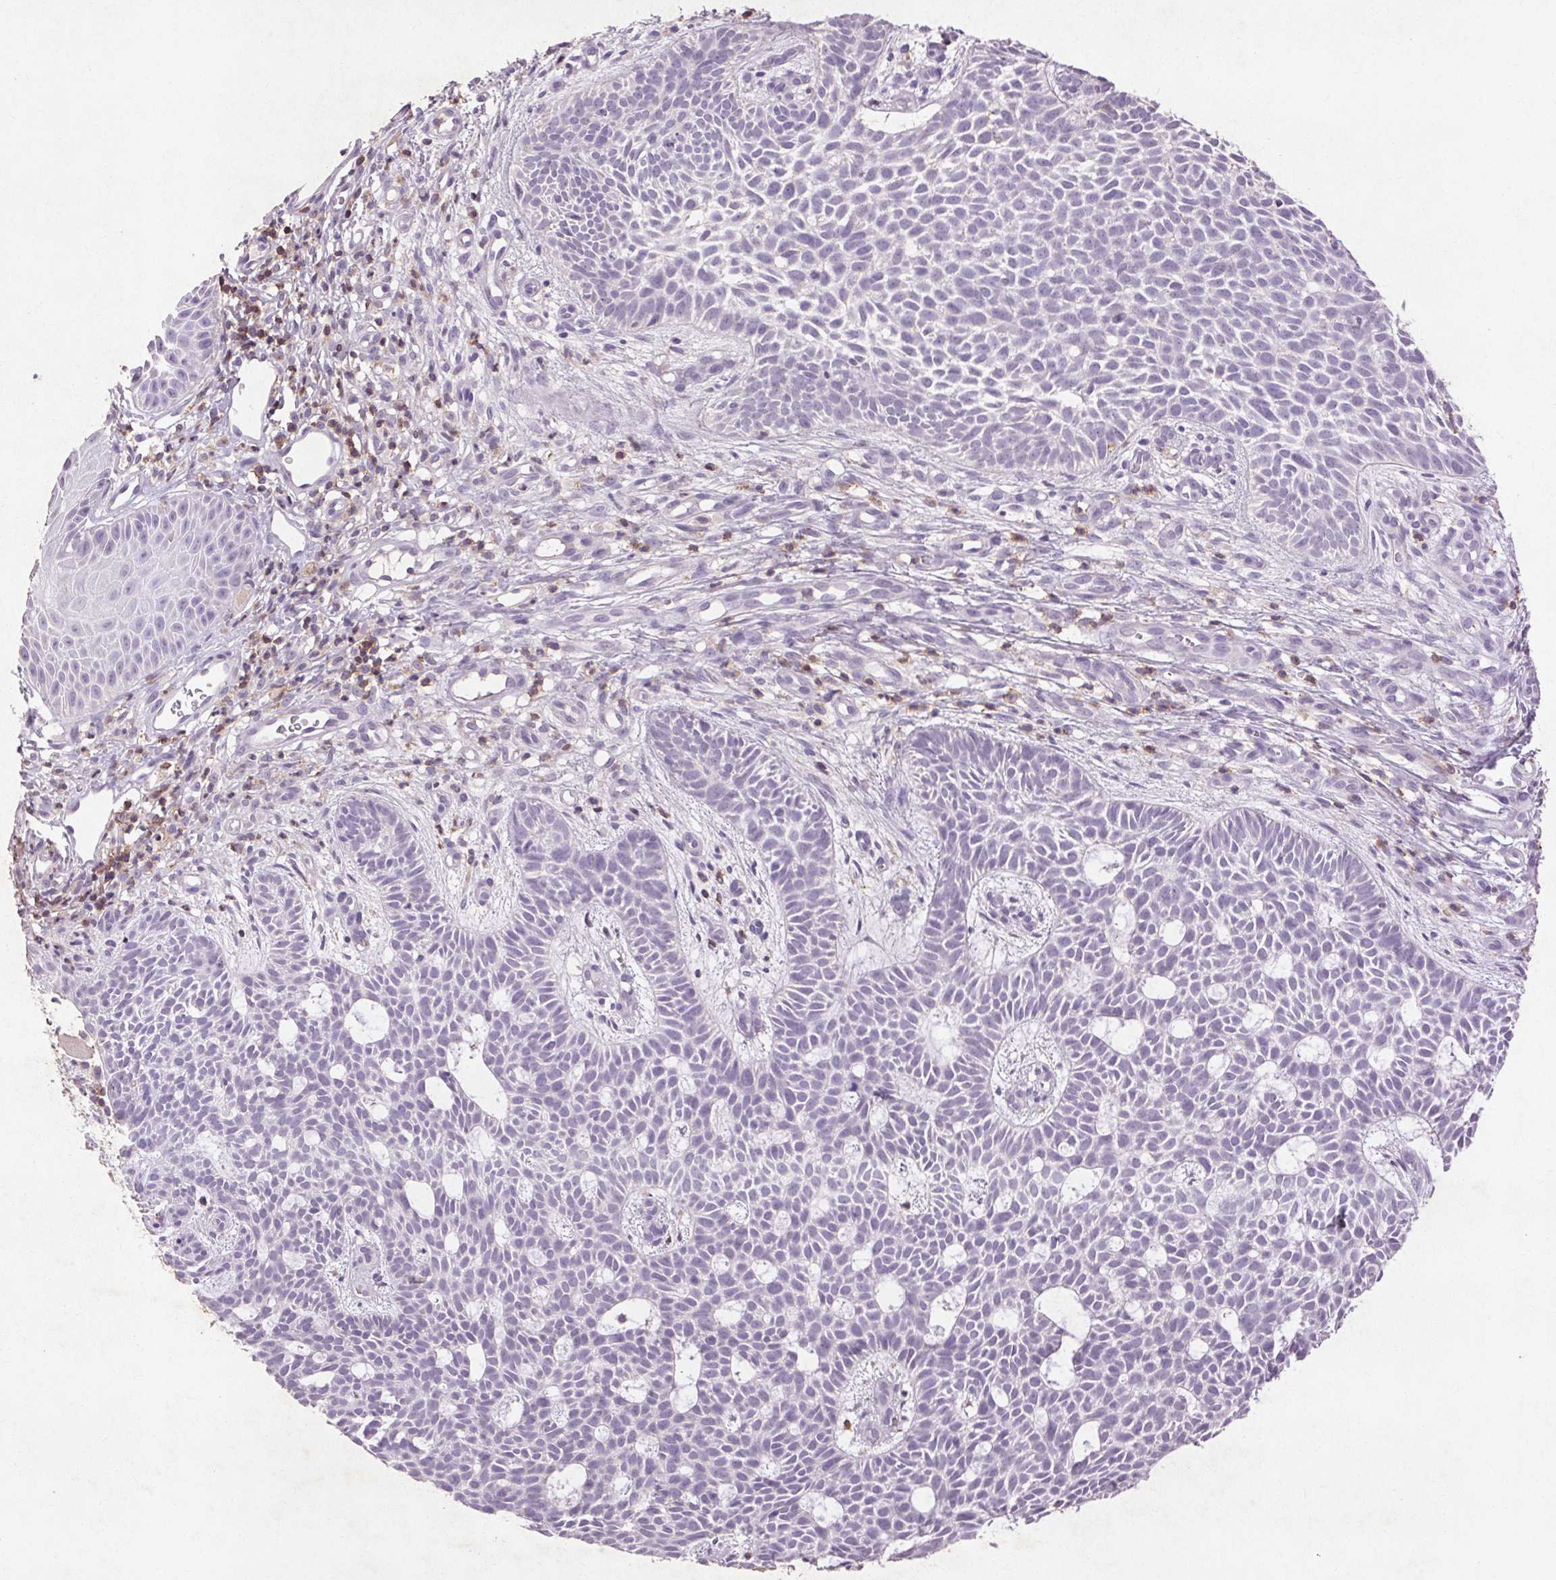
{"staining": {"intensity": "negative", "quantity": "none", "location": "none"}, "tissue": "skin cancer", "cell_type": "Tumor cells", "image_type": "cancer", "snomed": [{"axis": "morphology", "description": "Basal cell carcinoma"}, {"axis": "topography", "description": "Skin"}], "caption": "High magnification brightfield microscopy of basal cell carcinoma (skin) stained with DAB (brown) and counterstained with hematoxylin (blue): tumor cells show no significant expression.", "gene": "FNDC7", "patient": {"sex": "male", "age": 59}}